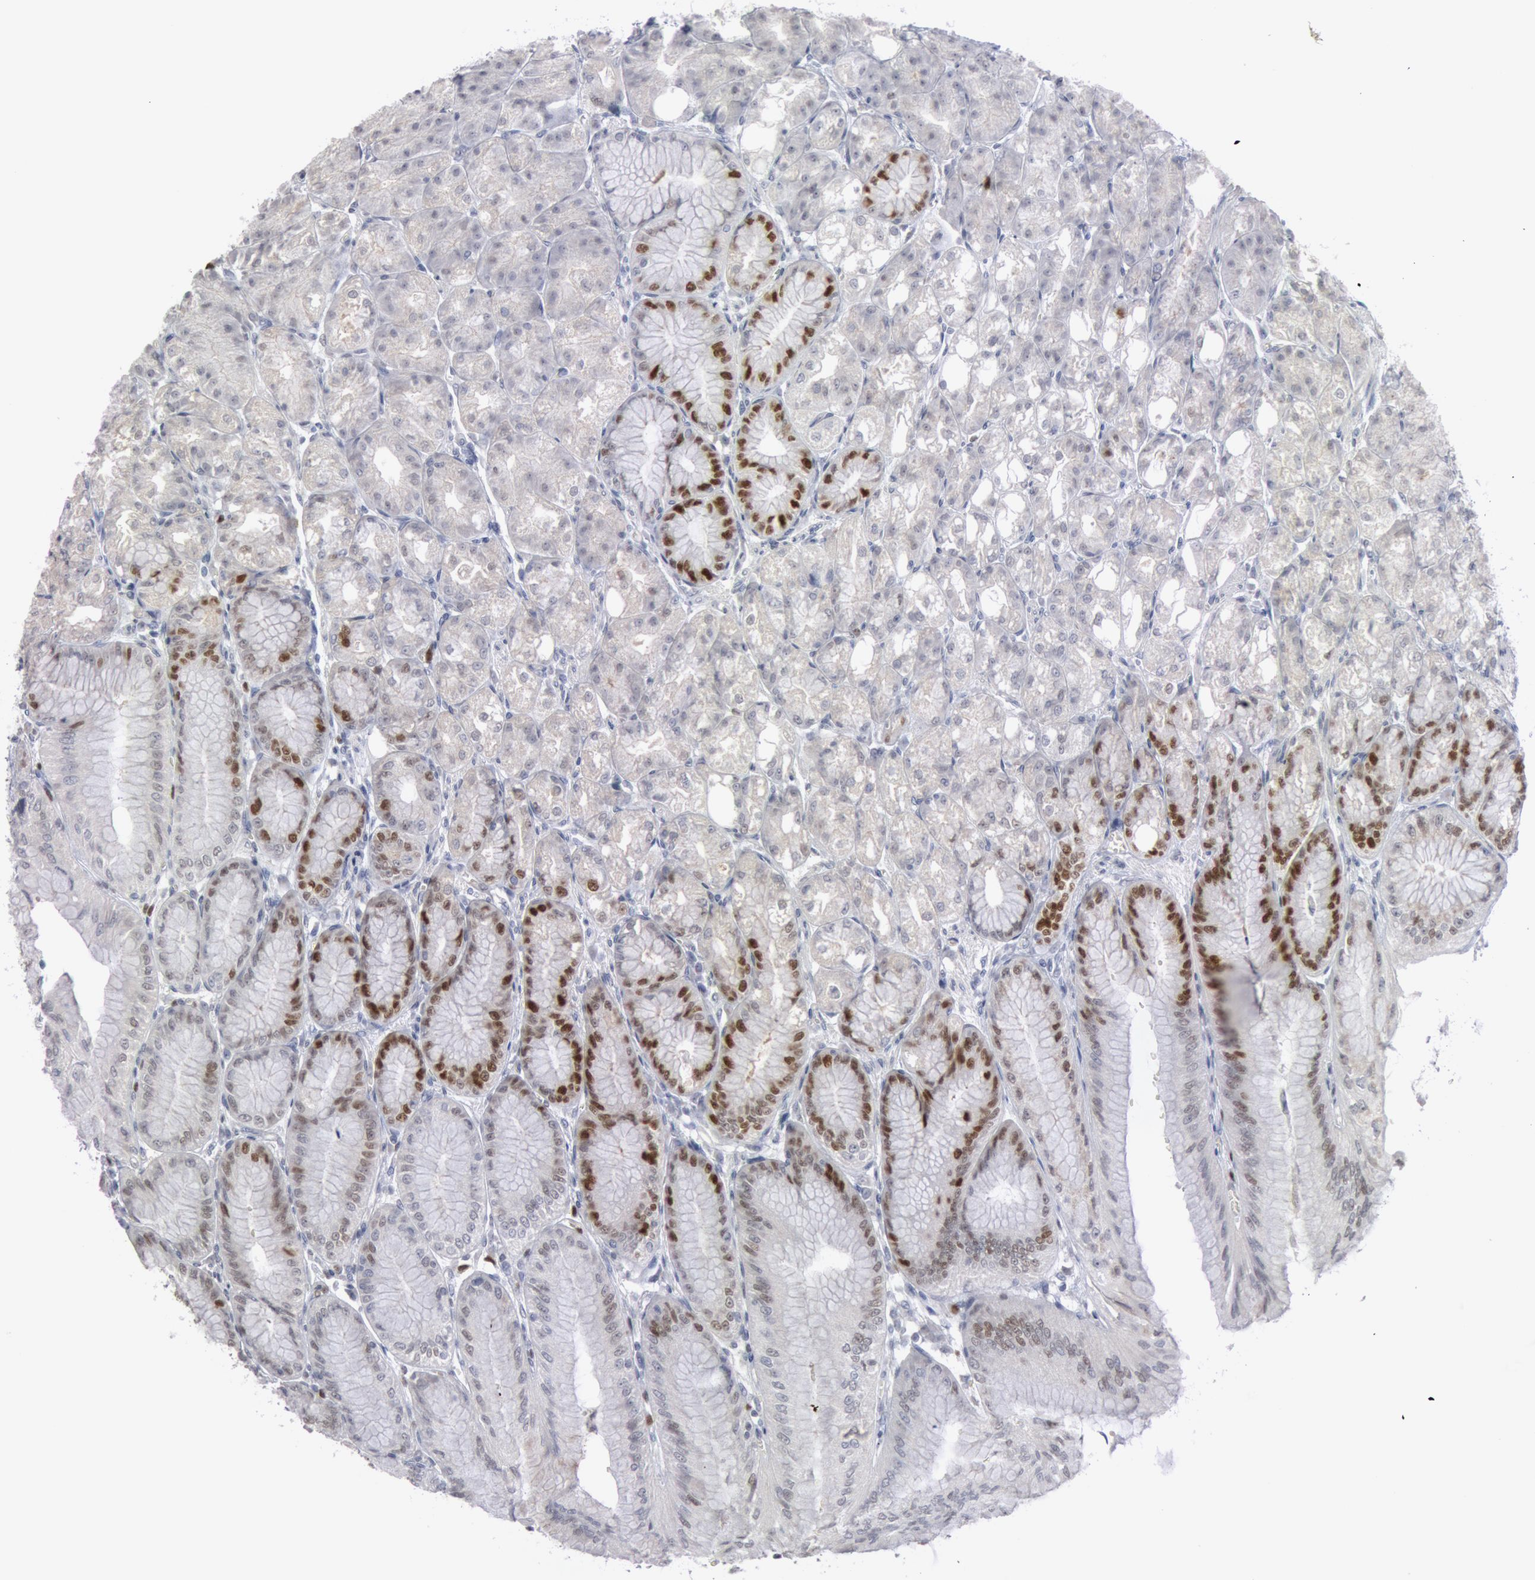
{"staining": {"intensity": "strong", "quantity": "<25%", "location": "nuclear"}, "tissue": "stomach", "cell_type": "Glandular cells", "image_type": "normal", "snomed": [{"axis": "morphology", "description": "Normal tissue, NOS"}, {"axis": "topography", "description": "Stomach, lower"}], "caption": "Immunohistochemistry (IHC) micrograph of benign human stomach stained for a protein (brown), which demonstrates medium levels of strong nuclear staining in approximately <25% of glandular cells.", "gene": "WDHD1", "patient": {"sex": "male", "age": 71}}